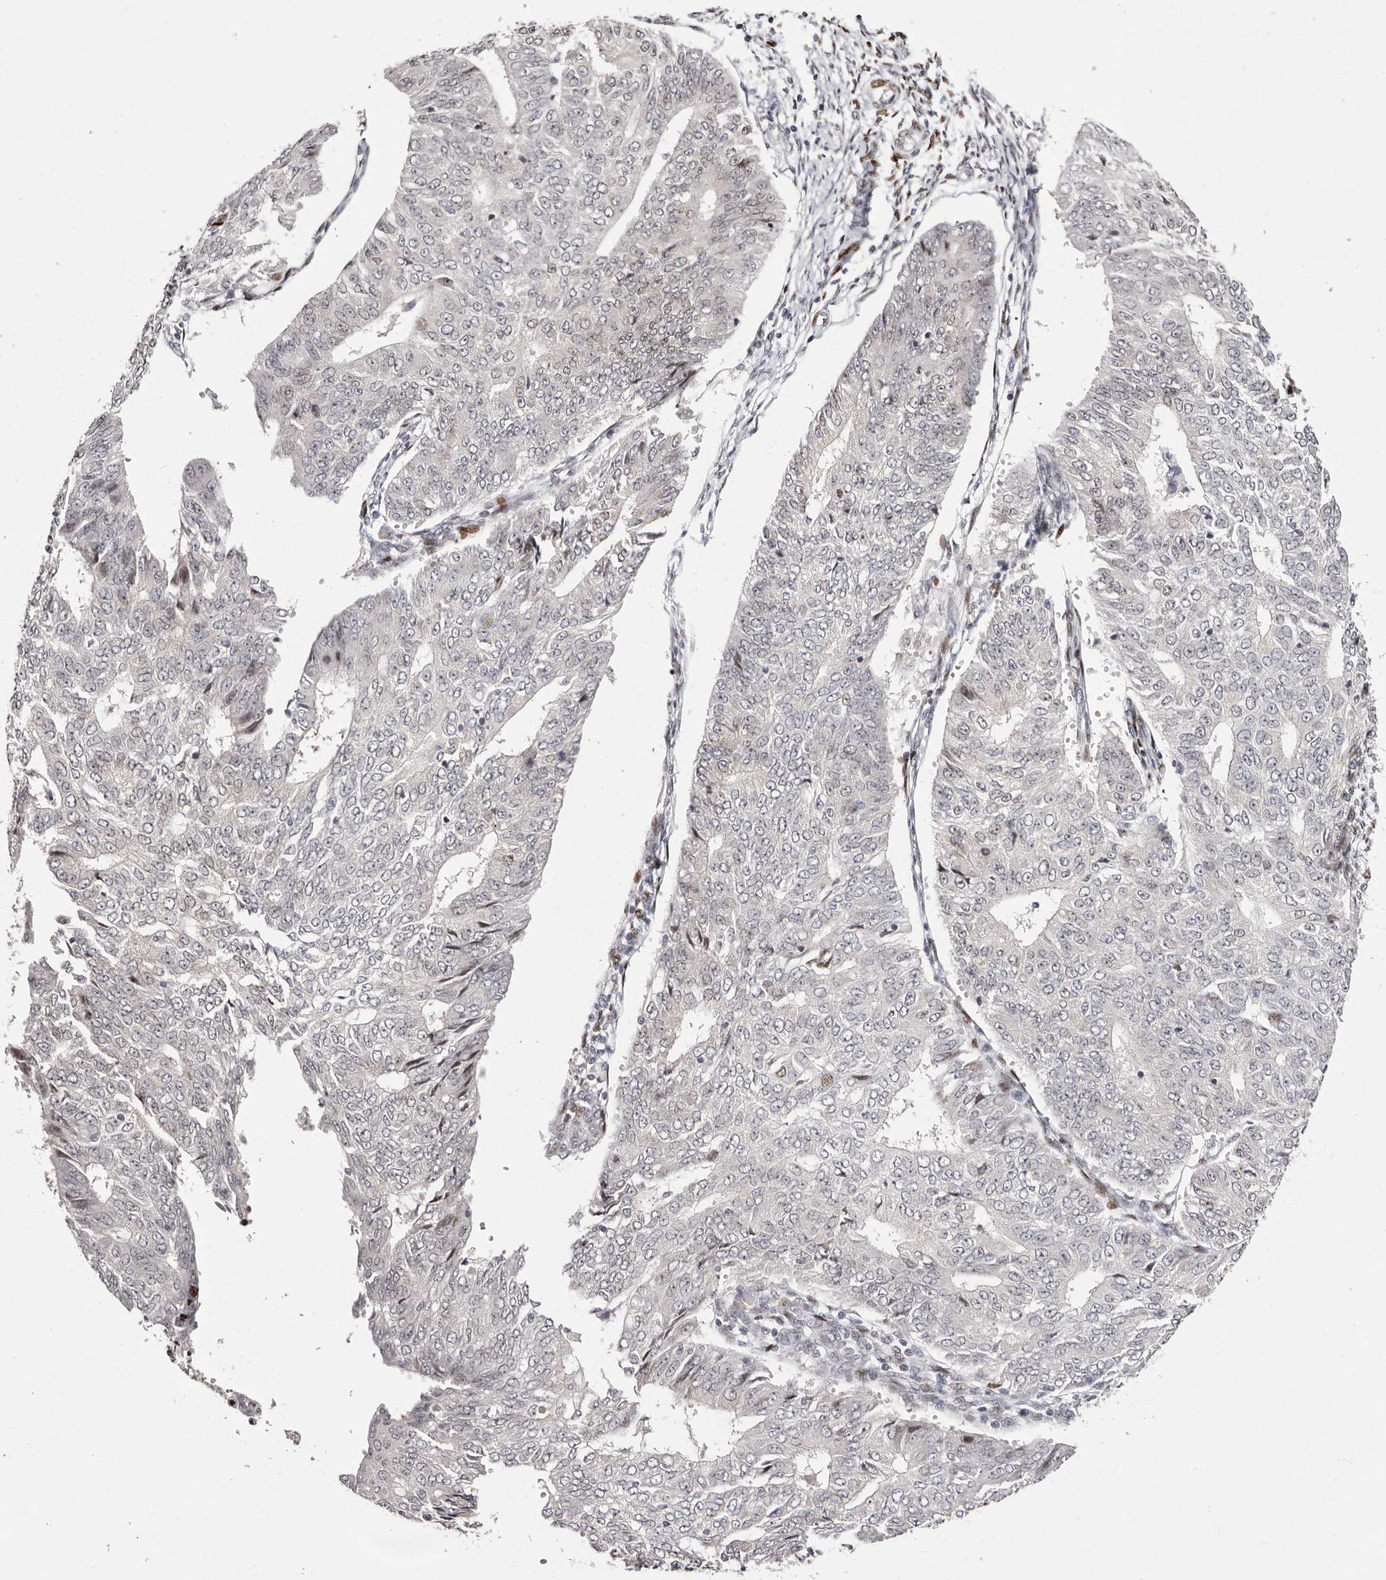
{"staining": {"intensity": "negative", "quantity": "none", "location": "none"}, "tissue": "endometrial cancer", "cell_type": "Tumor cells", "image_type": "cancer", "snomed": [{"axis": "morphology", "description": "Adenocarcinoma, NOS"}, {"axis": "topography", "description": "Endometrium"}], "caption": "There is no significant expression in tumor cells of endometrial cancer (adenocarcinoma). (DAB (3,3'-diaminobenzidine) immunohistochemistry (IHC), high magnification).", "gene": "NUP153", "patient": {"sex": "female", "age": 32}}